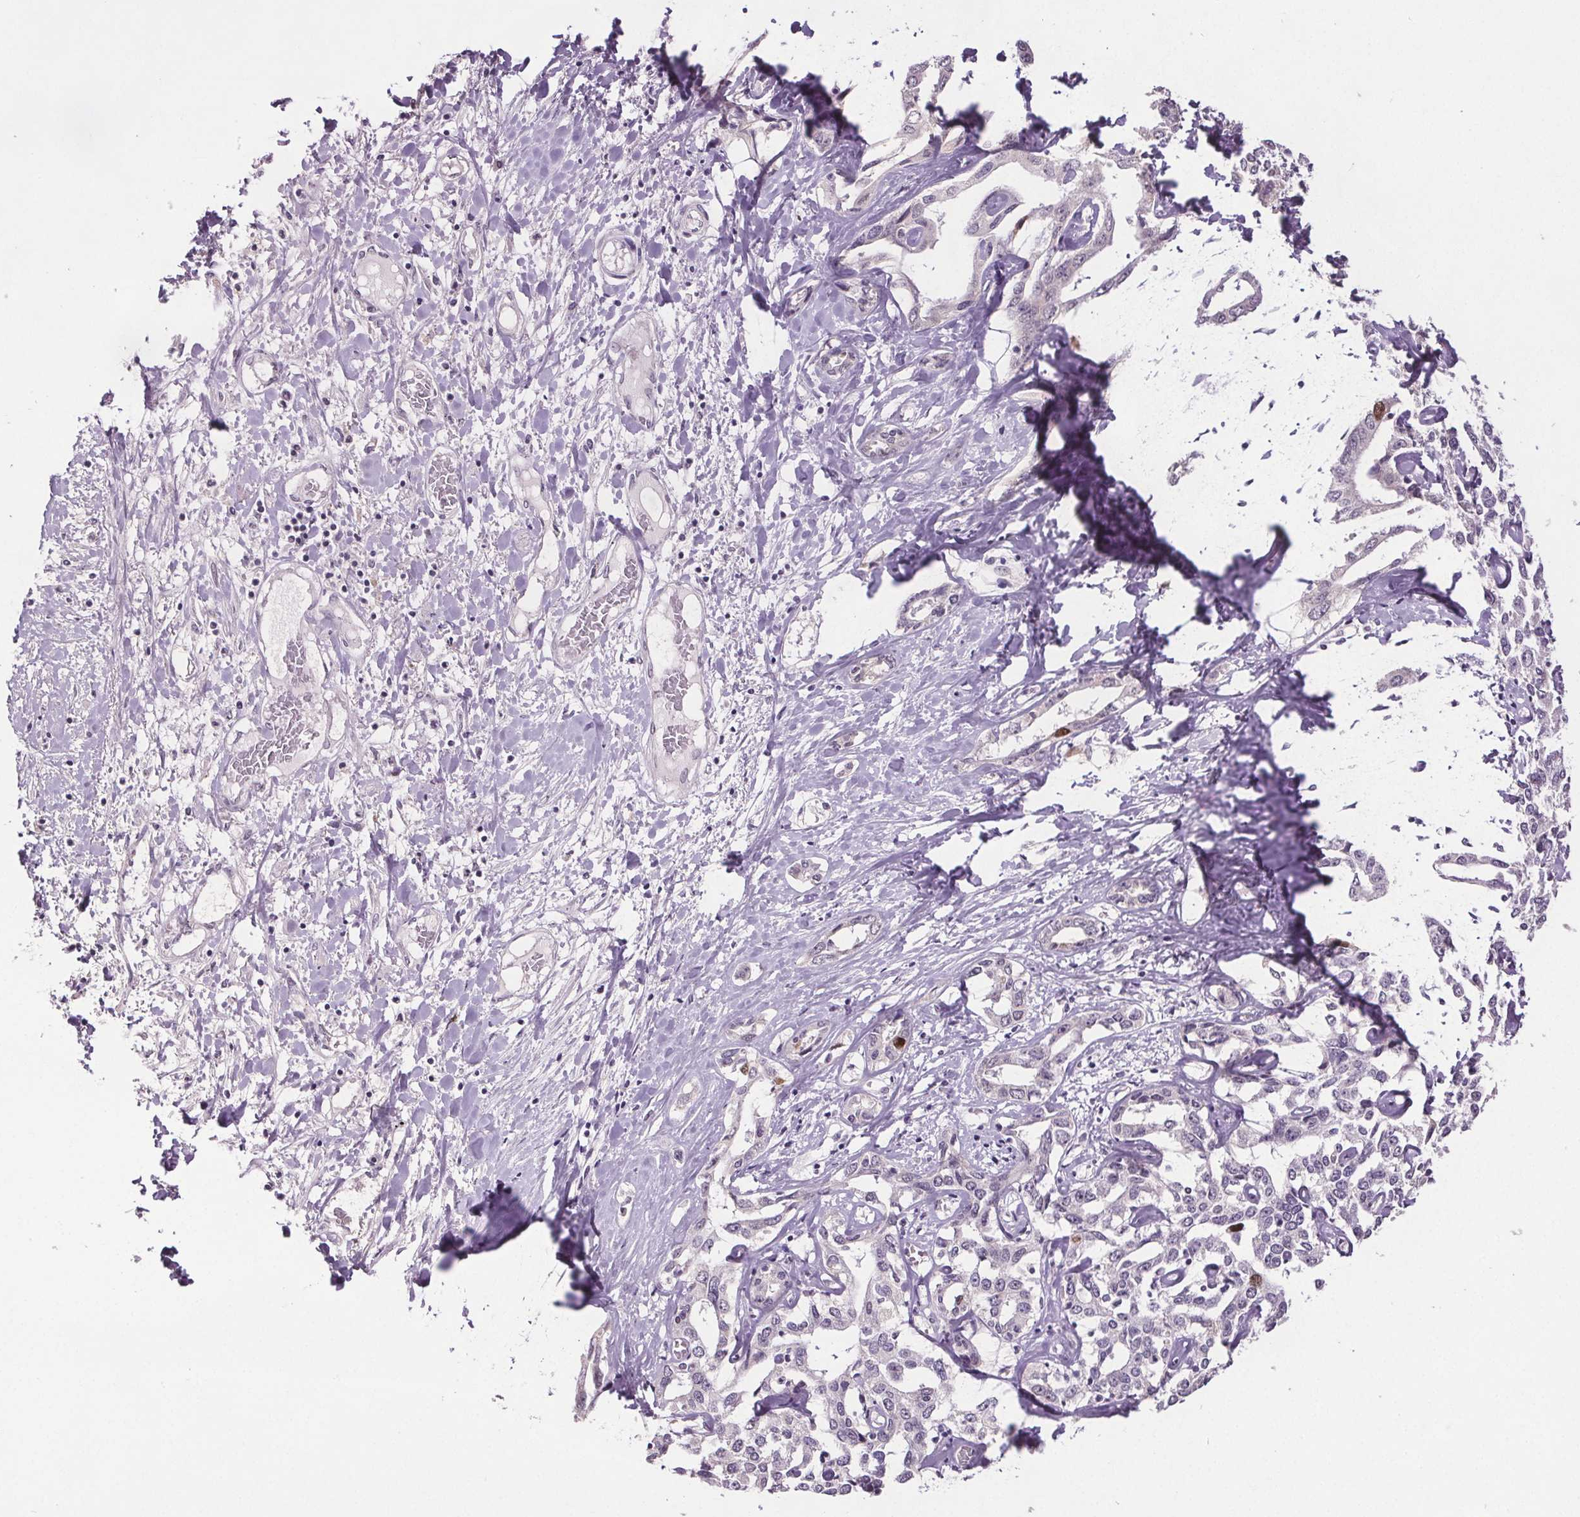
{"staining": {"intensity": "negative", "quantity": "none", "location": "none"}, "tissue": "liver cancer", "cell_type": "Tumor cells", "image_type": "cancer", "snomed": [{"axis": "morphology", "description": "Cholangiocarcinoma"}, {"axis": "topography", "description": "Liver"}], "caption": "This micrograph is of liver cancer stained with immunohistochemistry (IHC) to label a protein in brown with the nuclei are counter-stained blue. There is no expression in tumor cells.", "gene": "CENPF", "patient": {"sex": "male", "age": 59}}